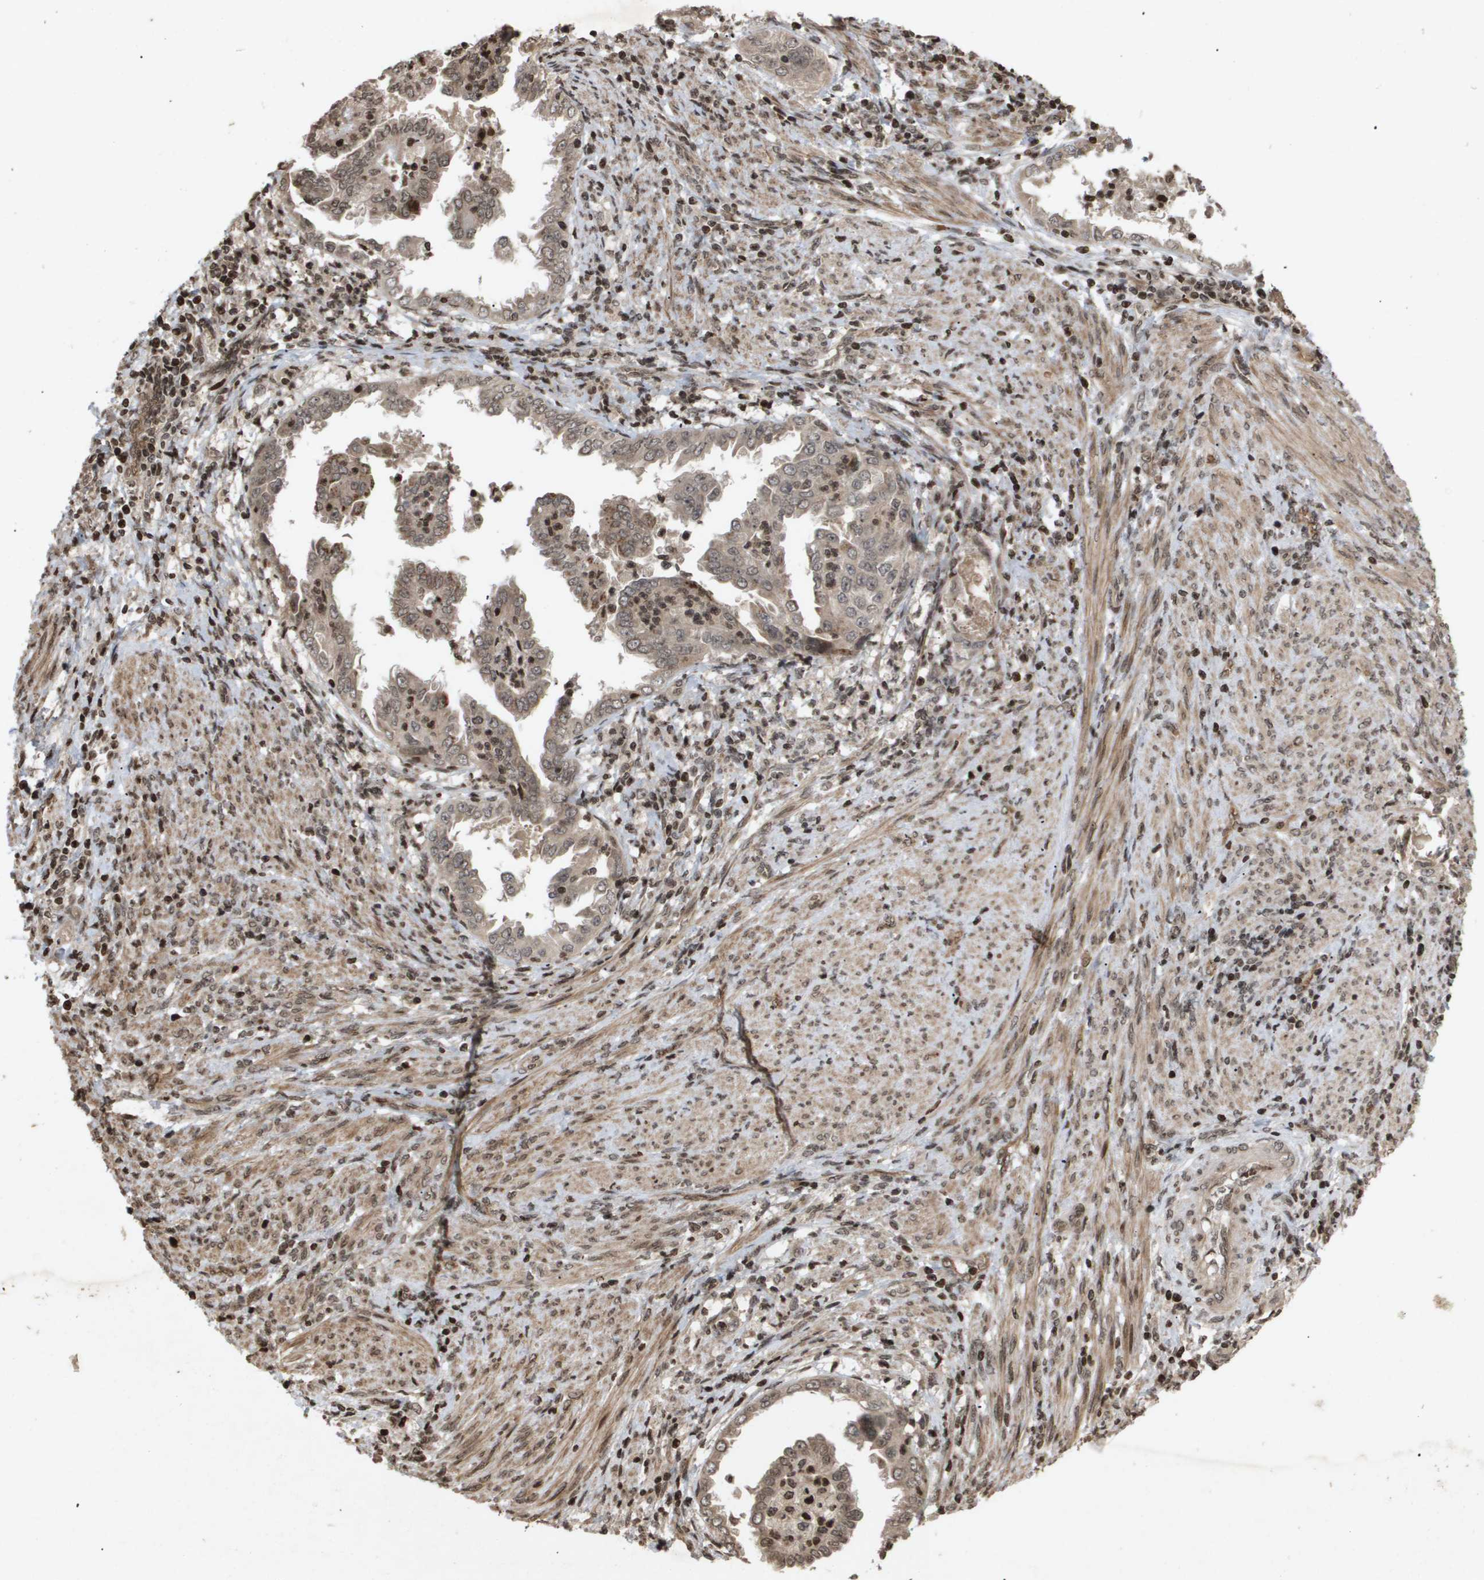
{"staining": {"intensity": "weak", "quantity": ">75%", "location": "cytoplasmic/membranous"}, "tissue": "endometrial cancer", "cell_type": "Tumor cells", "image_type": "cancer", "snomed": [{"axis": "morphology", "description": "Adenocarcinoma, NOS"}, {"axis": "topography", "description": "Endometrium"}], "caption": "About >75% of tumor cells in human endometrial adenocarcinoma show weak cytoplasmic/membranous protein staining as visualized by brown immunohistochemical staining.", "gene": "HSPA6", "patient": {"sex": "female", "age": 85}}